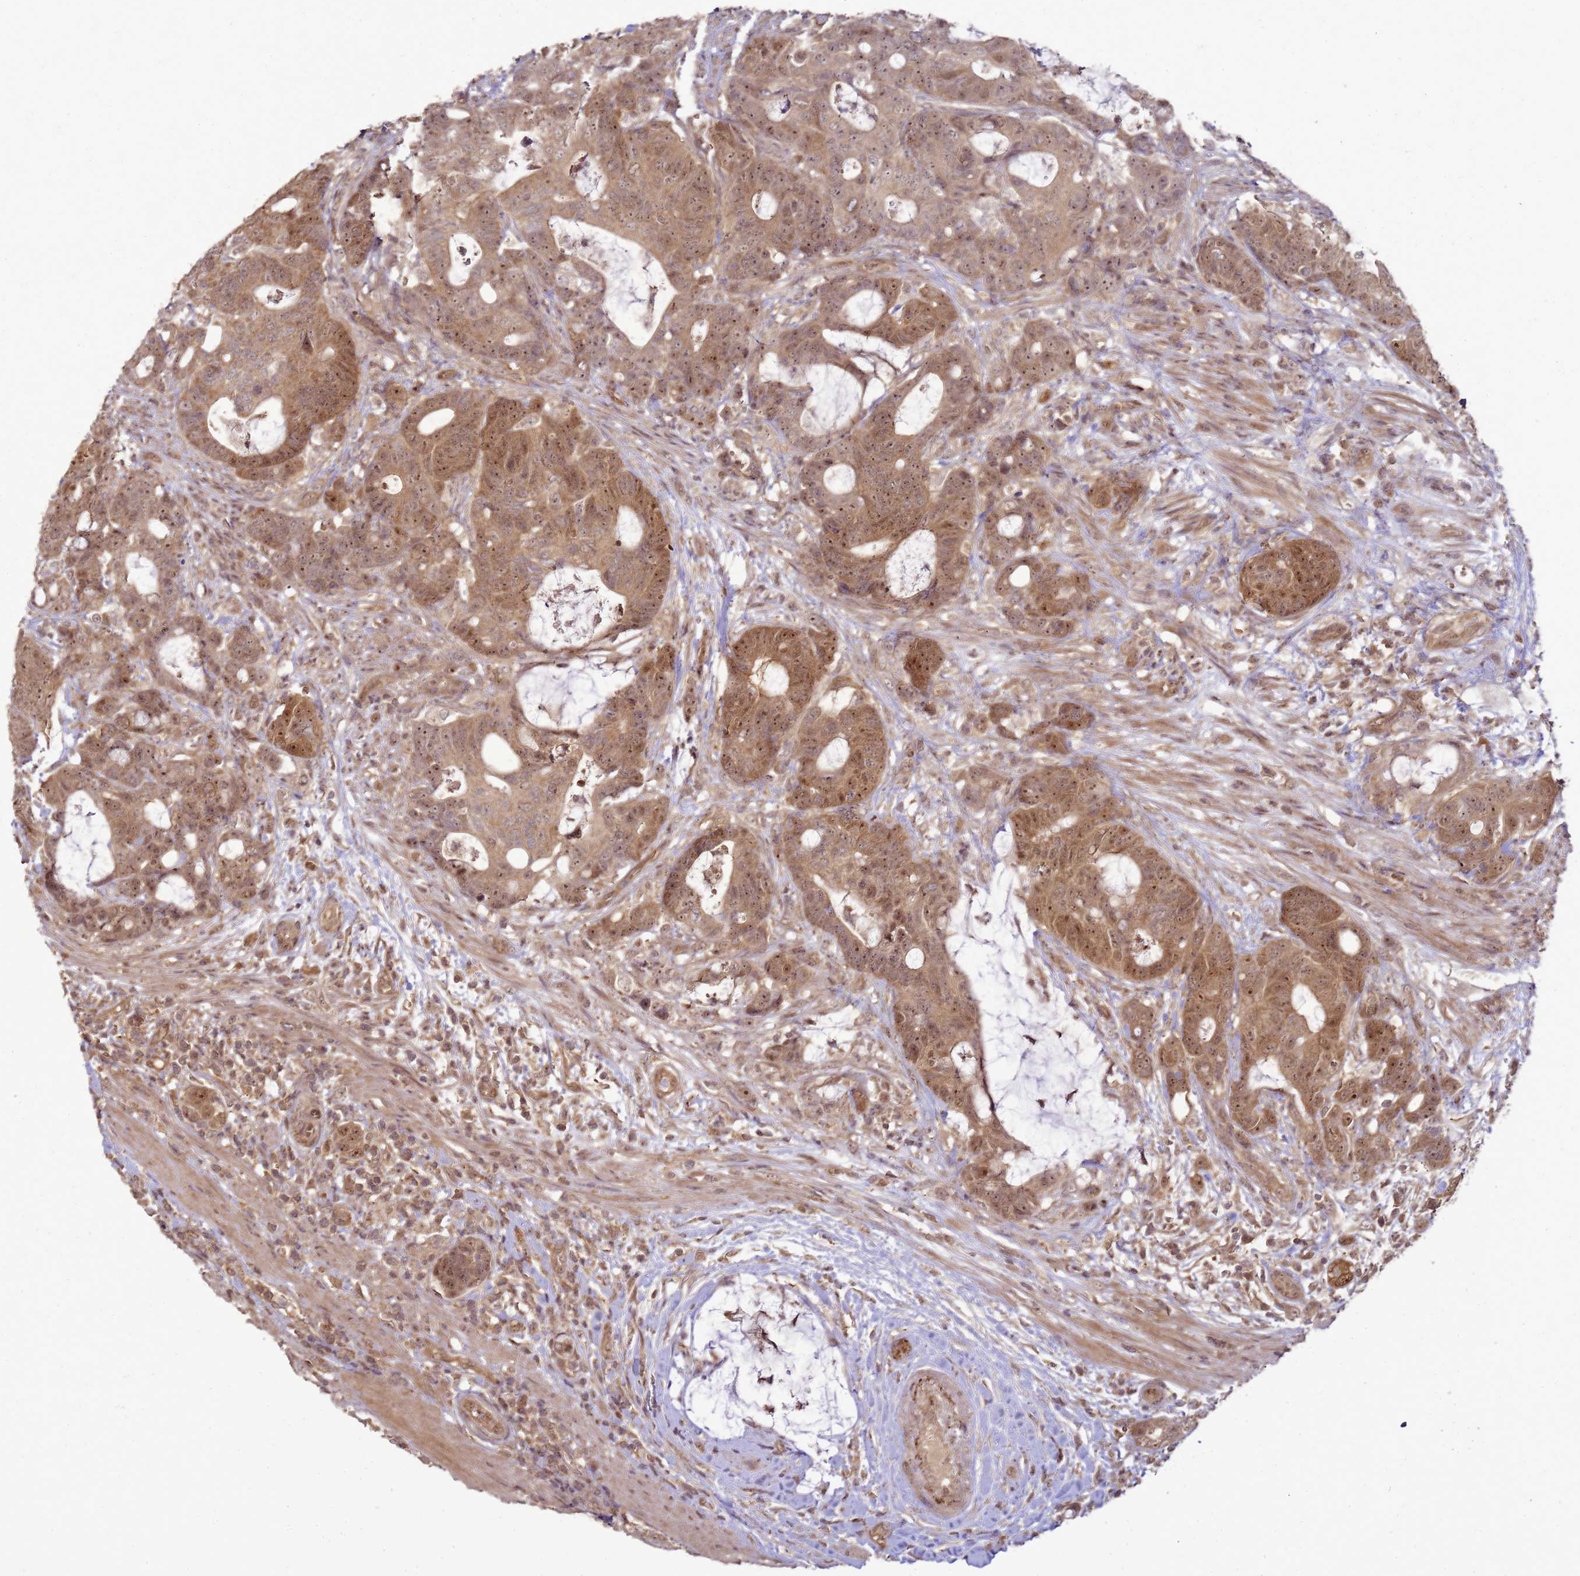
{"staining": {"intensity": "moderate", "quantity": ">75%", "location": "cytoplasmic/membranous,nuclear"}, "tissue": "colorectal cancer", "cell_type": "Tumor cells", "image_type": "cancer", "snomed": [{"axis": "morphology", "description": "Adenocarcinoma, NOS"}, {"axis": "topography", "description": "Colon"}], "caption": "The histopathology image displays a brown stain indicating the presence of a protein in the cytoplasmic/membranous and nuclear of tumor cells in colorectal cancer.", "gene": "CRBN", "patient": {"sex": "female", "age": 82}}